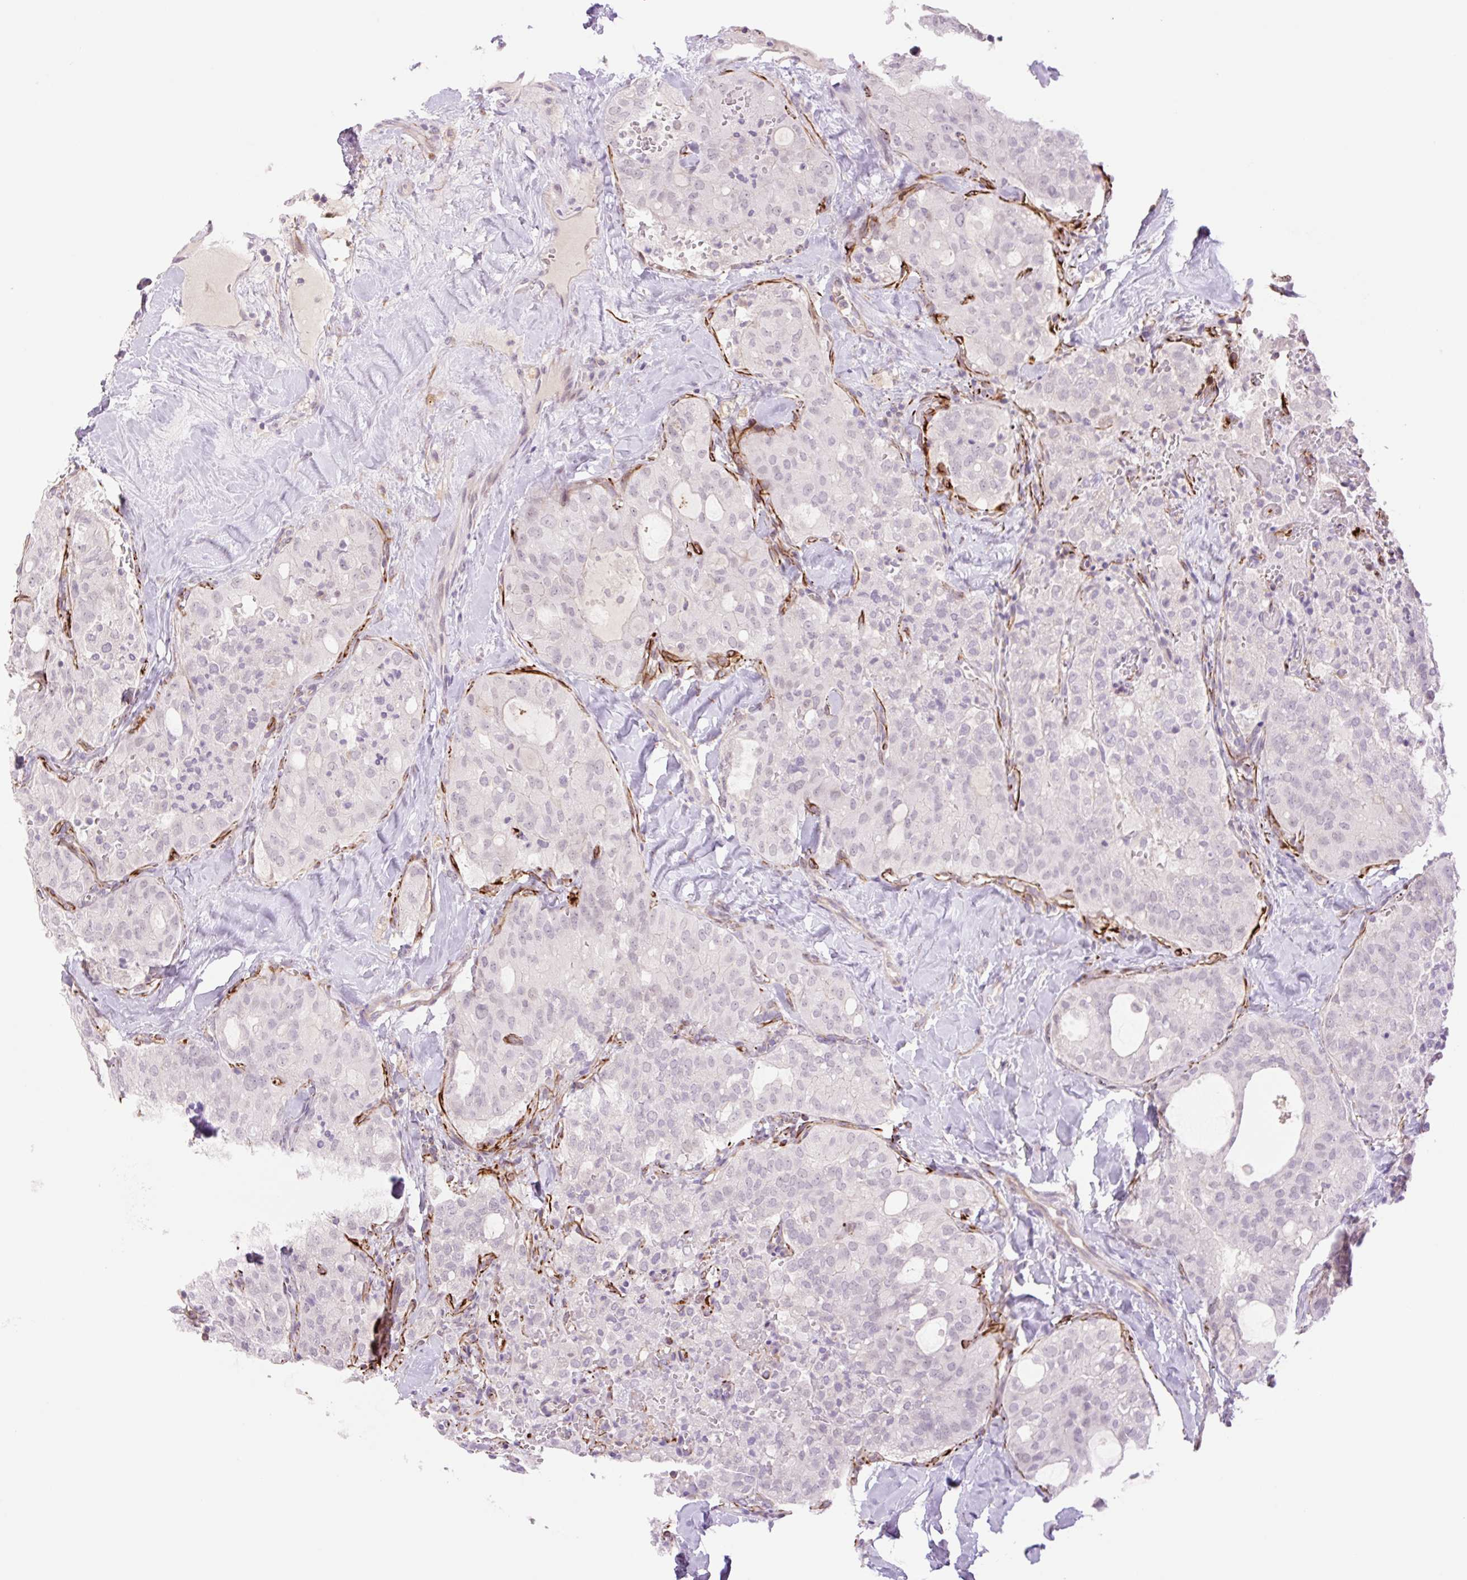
{"staining": {"intensity": "negative", "quantity": "none", "location": "none"}, "tissue": "thyroid cancer", "cell_type": "Tumor cells", "image_type": "cancer", "snomed": [{"axis": "morphology", "description": "Follicular adenoma carcinoma, NOS"}, {"axis": "topography", "description": "Thyroid gland"}], "caption": "This is an immunohistochemistry (IHC) photomicrograph of thyroid cancer. There is no staining in tumor cells.", "gene": "ZFYVE21", "patient": {"sex": "male", "age": 75}}